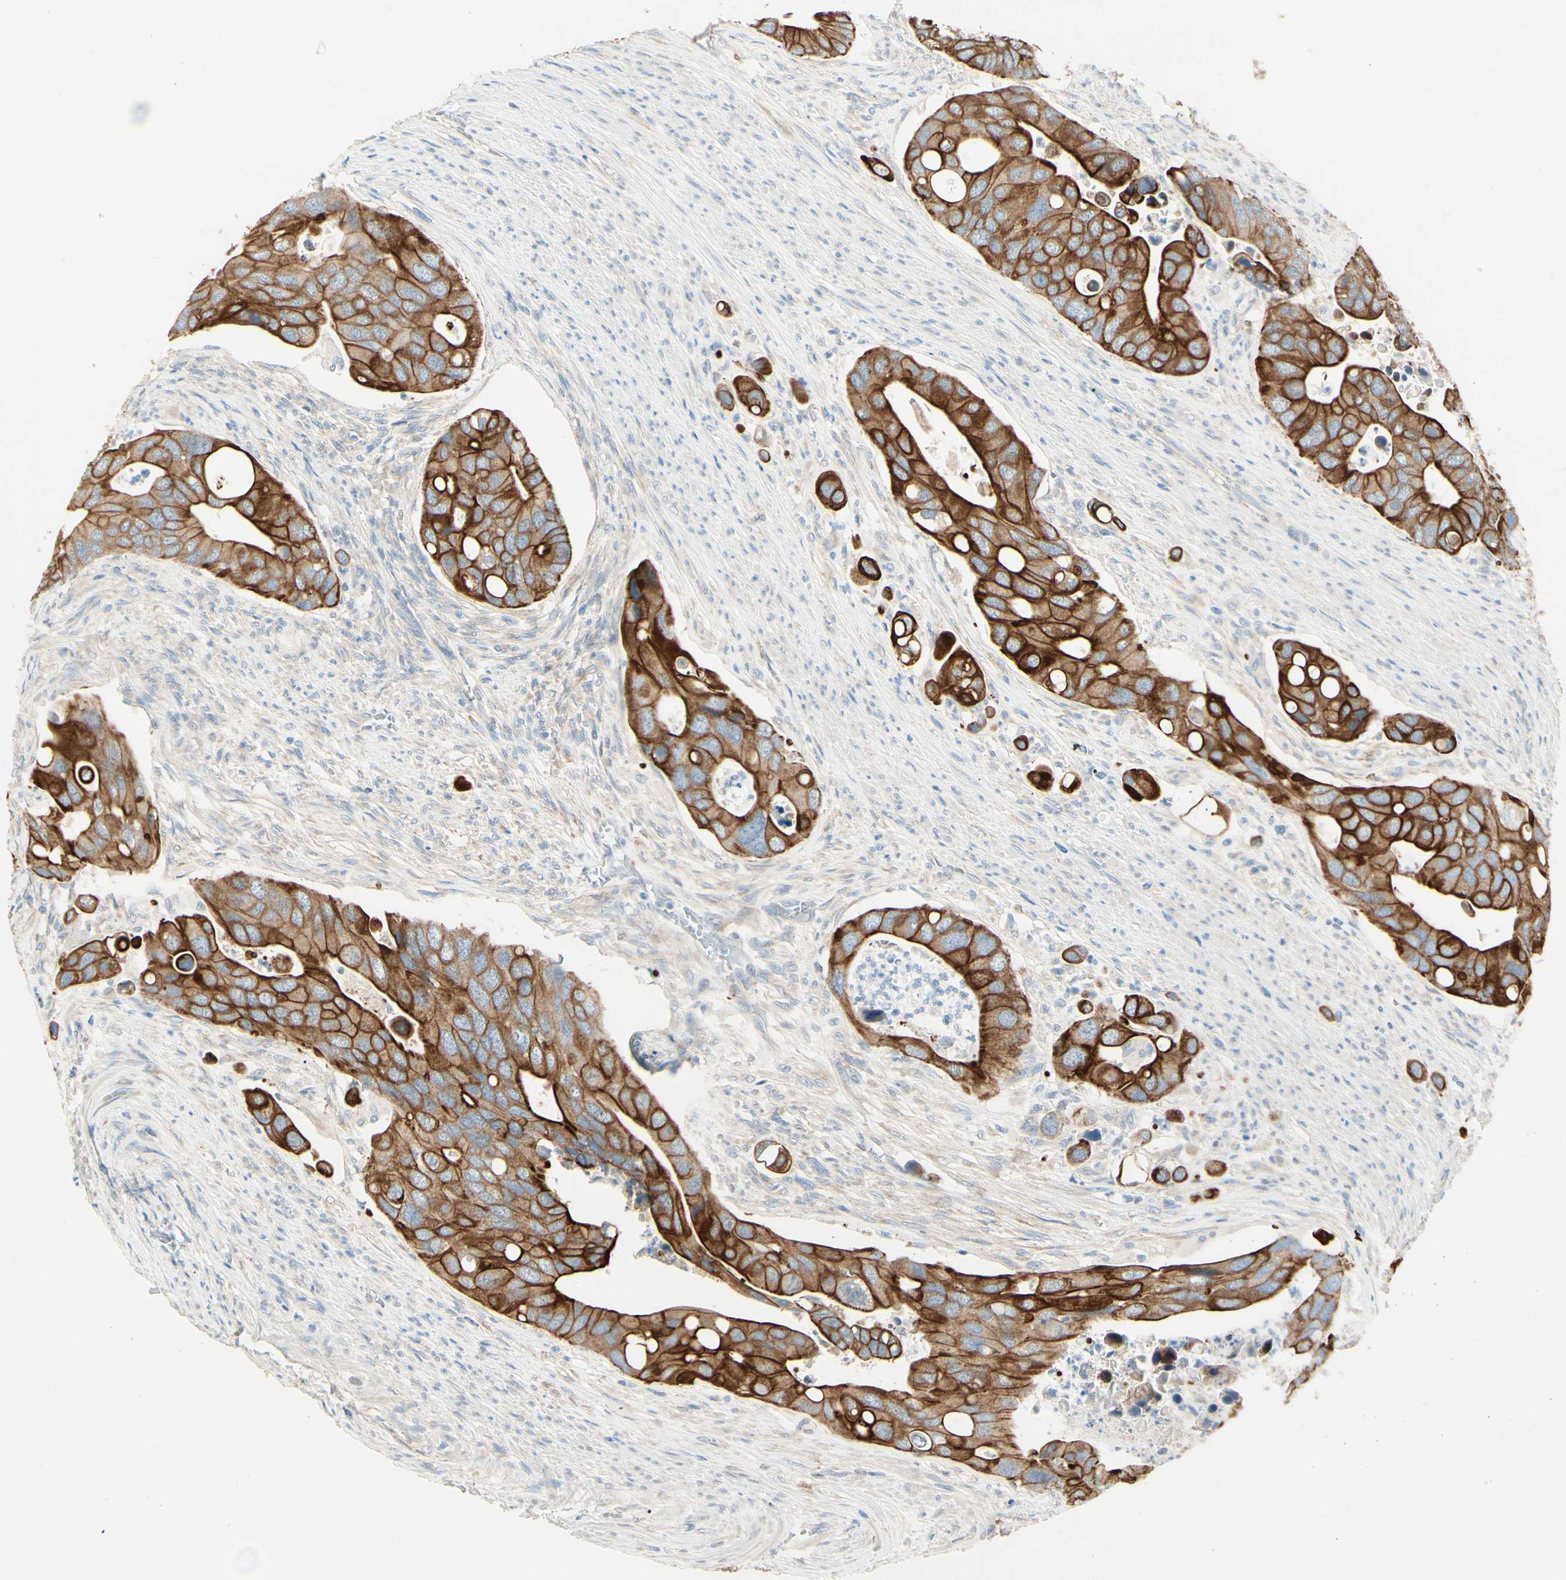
{"staining": {"intensity": "strong", "quantity": ">75%", "location": "cytoplasmic/membranous"}, "tissue": "colorectal cancer", "cell_type": "Tumor cells", "image_type": "cancer", "snomed": [{"axis": "morphology", "description": "Adenocarcinoma, NOS"}, {"axis": "topography", "description": "Rectum"}], "caption": "The immunohistochemical stain highlights strong cytoplasmic/membranous expression in tumor cells of colorectal cancer (adenocarcinoma) tissue. The staining is performed using DAB brown chromogen to label protein expression. The nuclei are counter-stained blue using hematoxylin.", "gene": "DUSP12", "patient": {"sex": "female", "age": 57}}